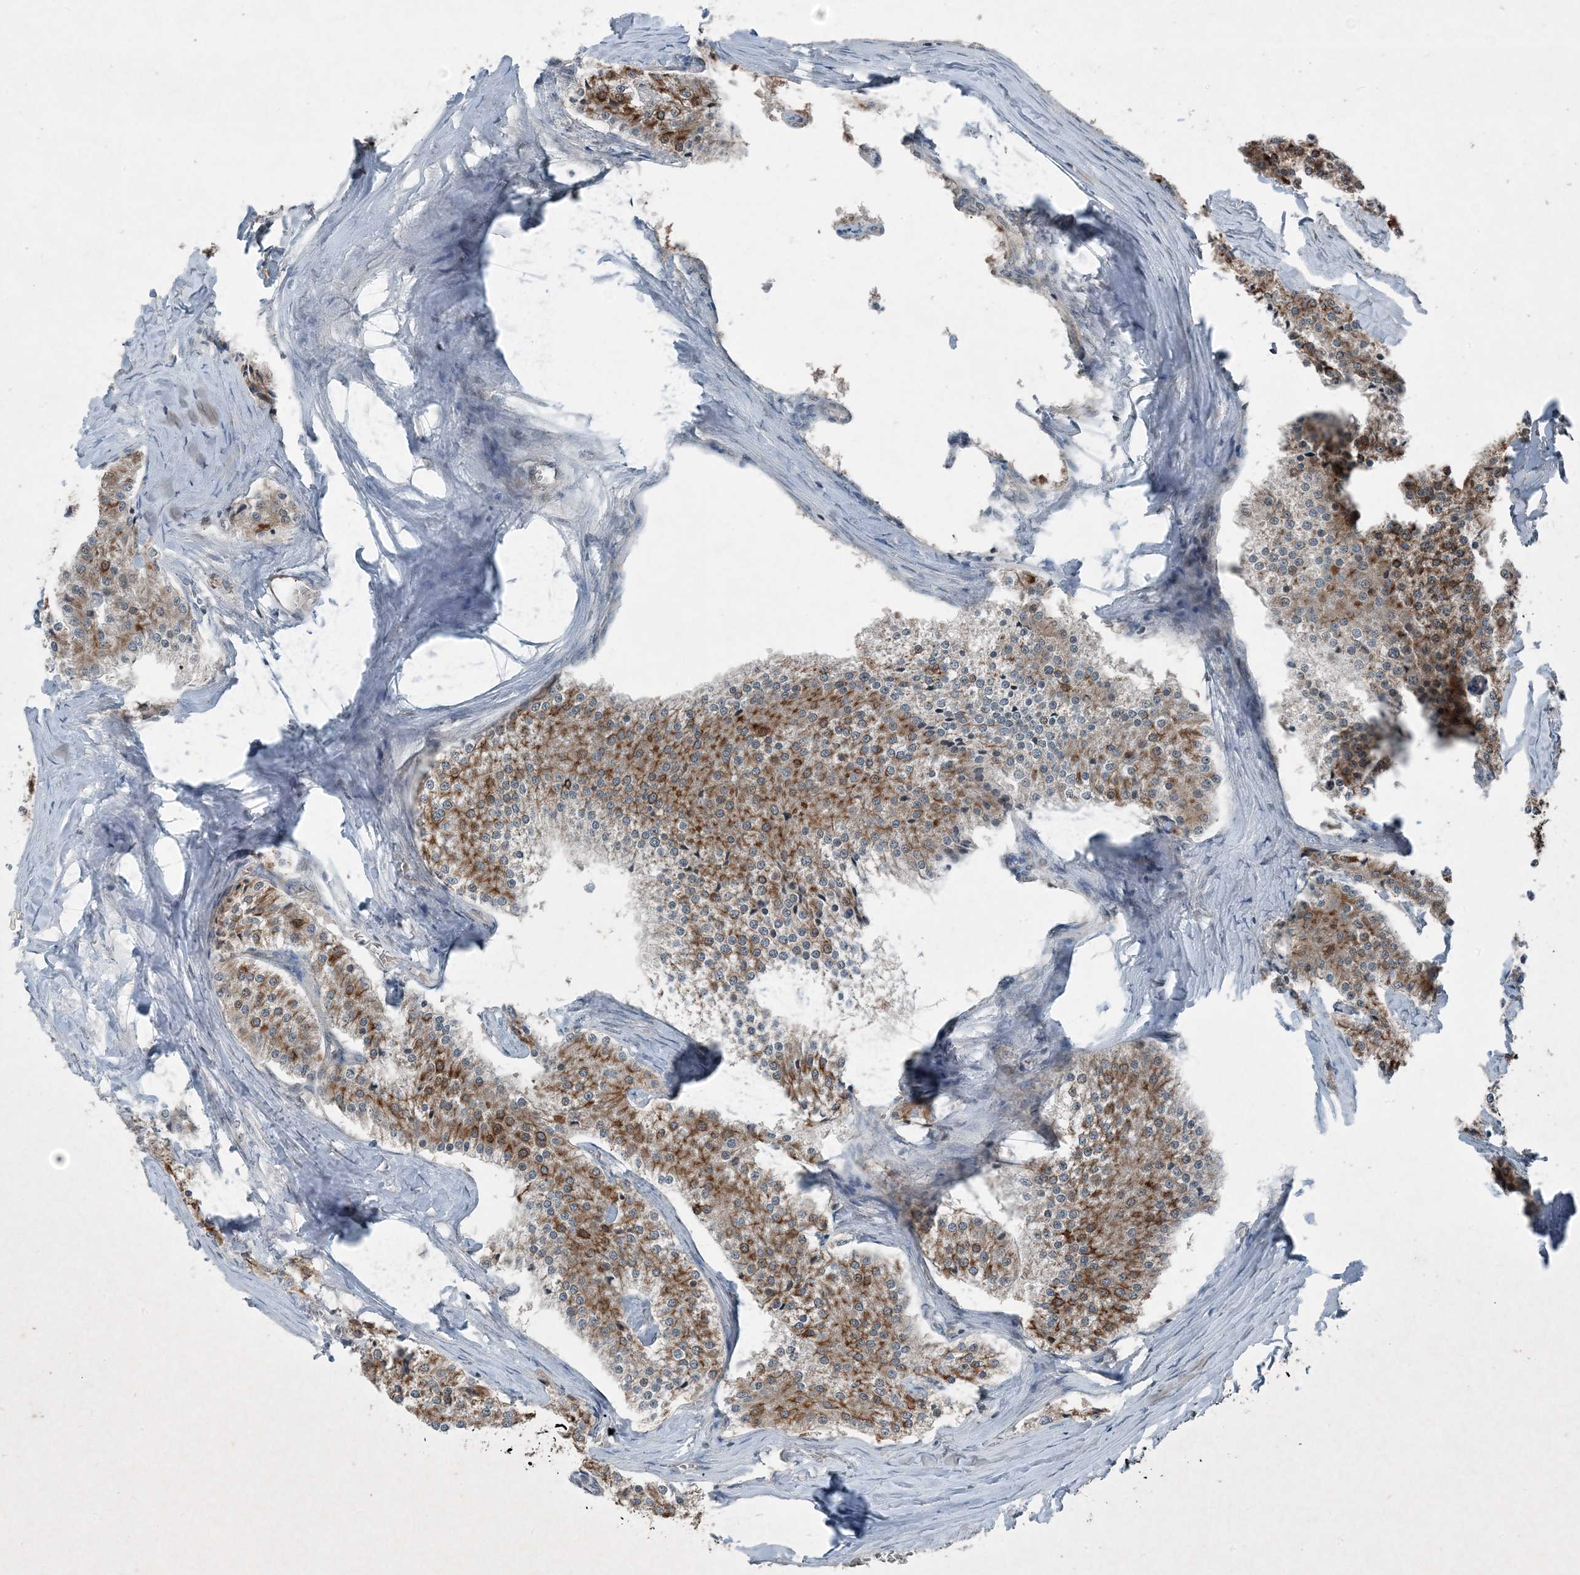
{"staining": {"intensity": "moderate", "quantity": ">75%", "location": "cytoplasmic/membranous"}, "tissue": "carcinoid", "cell_type": "Tumor cells", "image_type": "cancer", "snomed": [{"axis": "morphology", "description": "Carcinoid, malignant, NOS"}, {"axis": "topography", "description": "Colon"}], "caption": "Carcinoid stained with immunohistochemistry (IHC) demonstrates moderate cytoplasmic/membranous staining in about >75% of tumor cells.", "gene": "PC", "patient": {"sex": "female", "age": 52}}